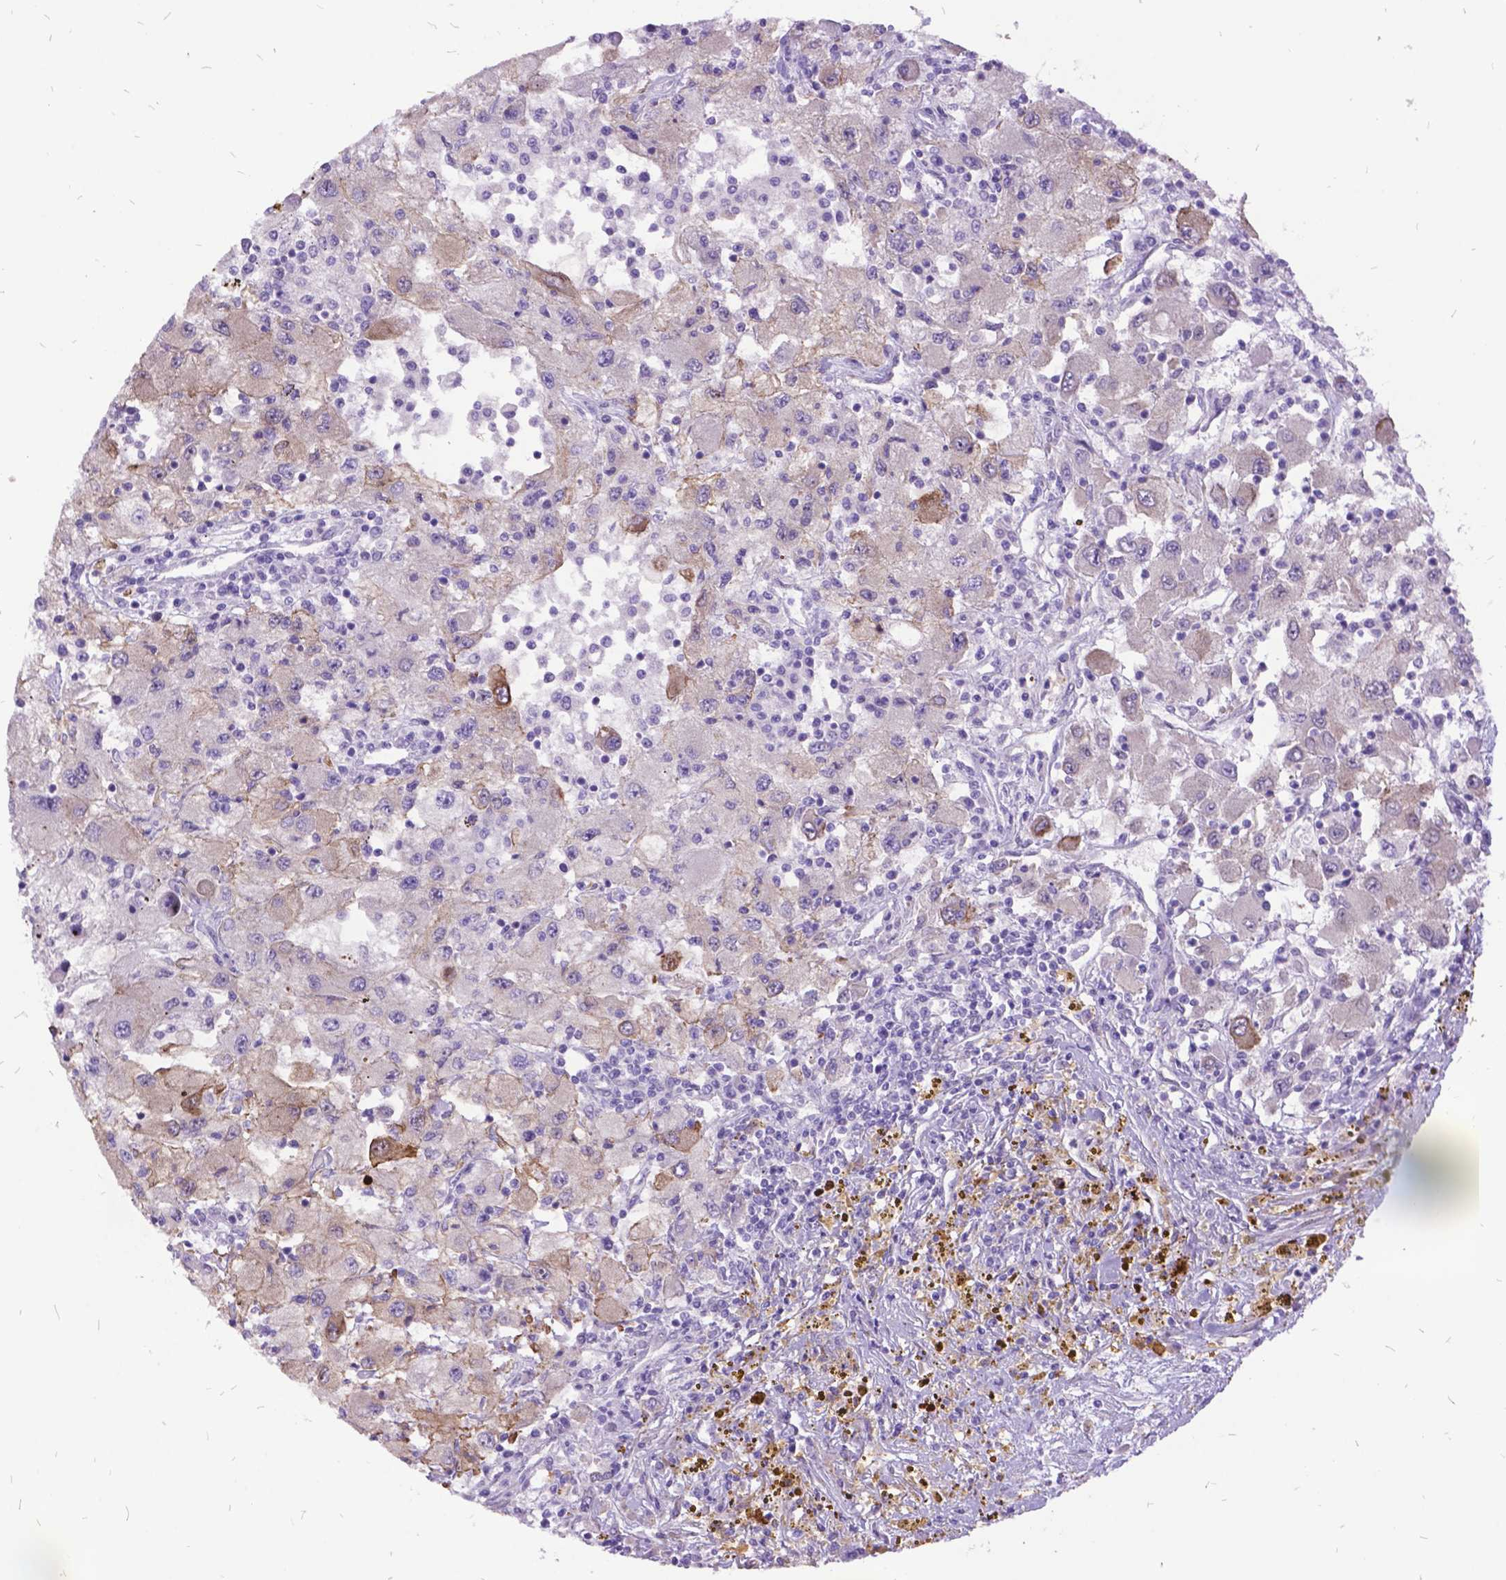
{"staining": {"intensity": "negative", "quantity": "none", "location": "none"}, "tissue": "renal cancer", "cell_type": "Tumor cells", "image_type": "cancer", "snomed": [{"axis": "morphology", "description": "Adenocarcinoma, NOS"}, {"axis": "topography", "description": "Kidney"}], "caption": "High magnification brightfield microscopy of renal cancer stained with DAB (brown) and counterstained with hematoxylin (blue): tumor cells show no significant expression.", "gene": "GRB7", "patient": {"sex": "female", "age": 67}}